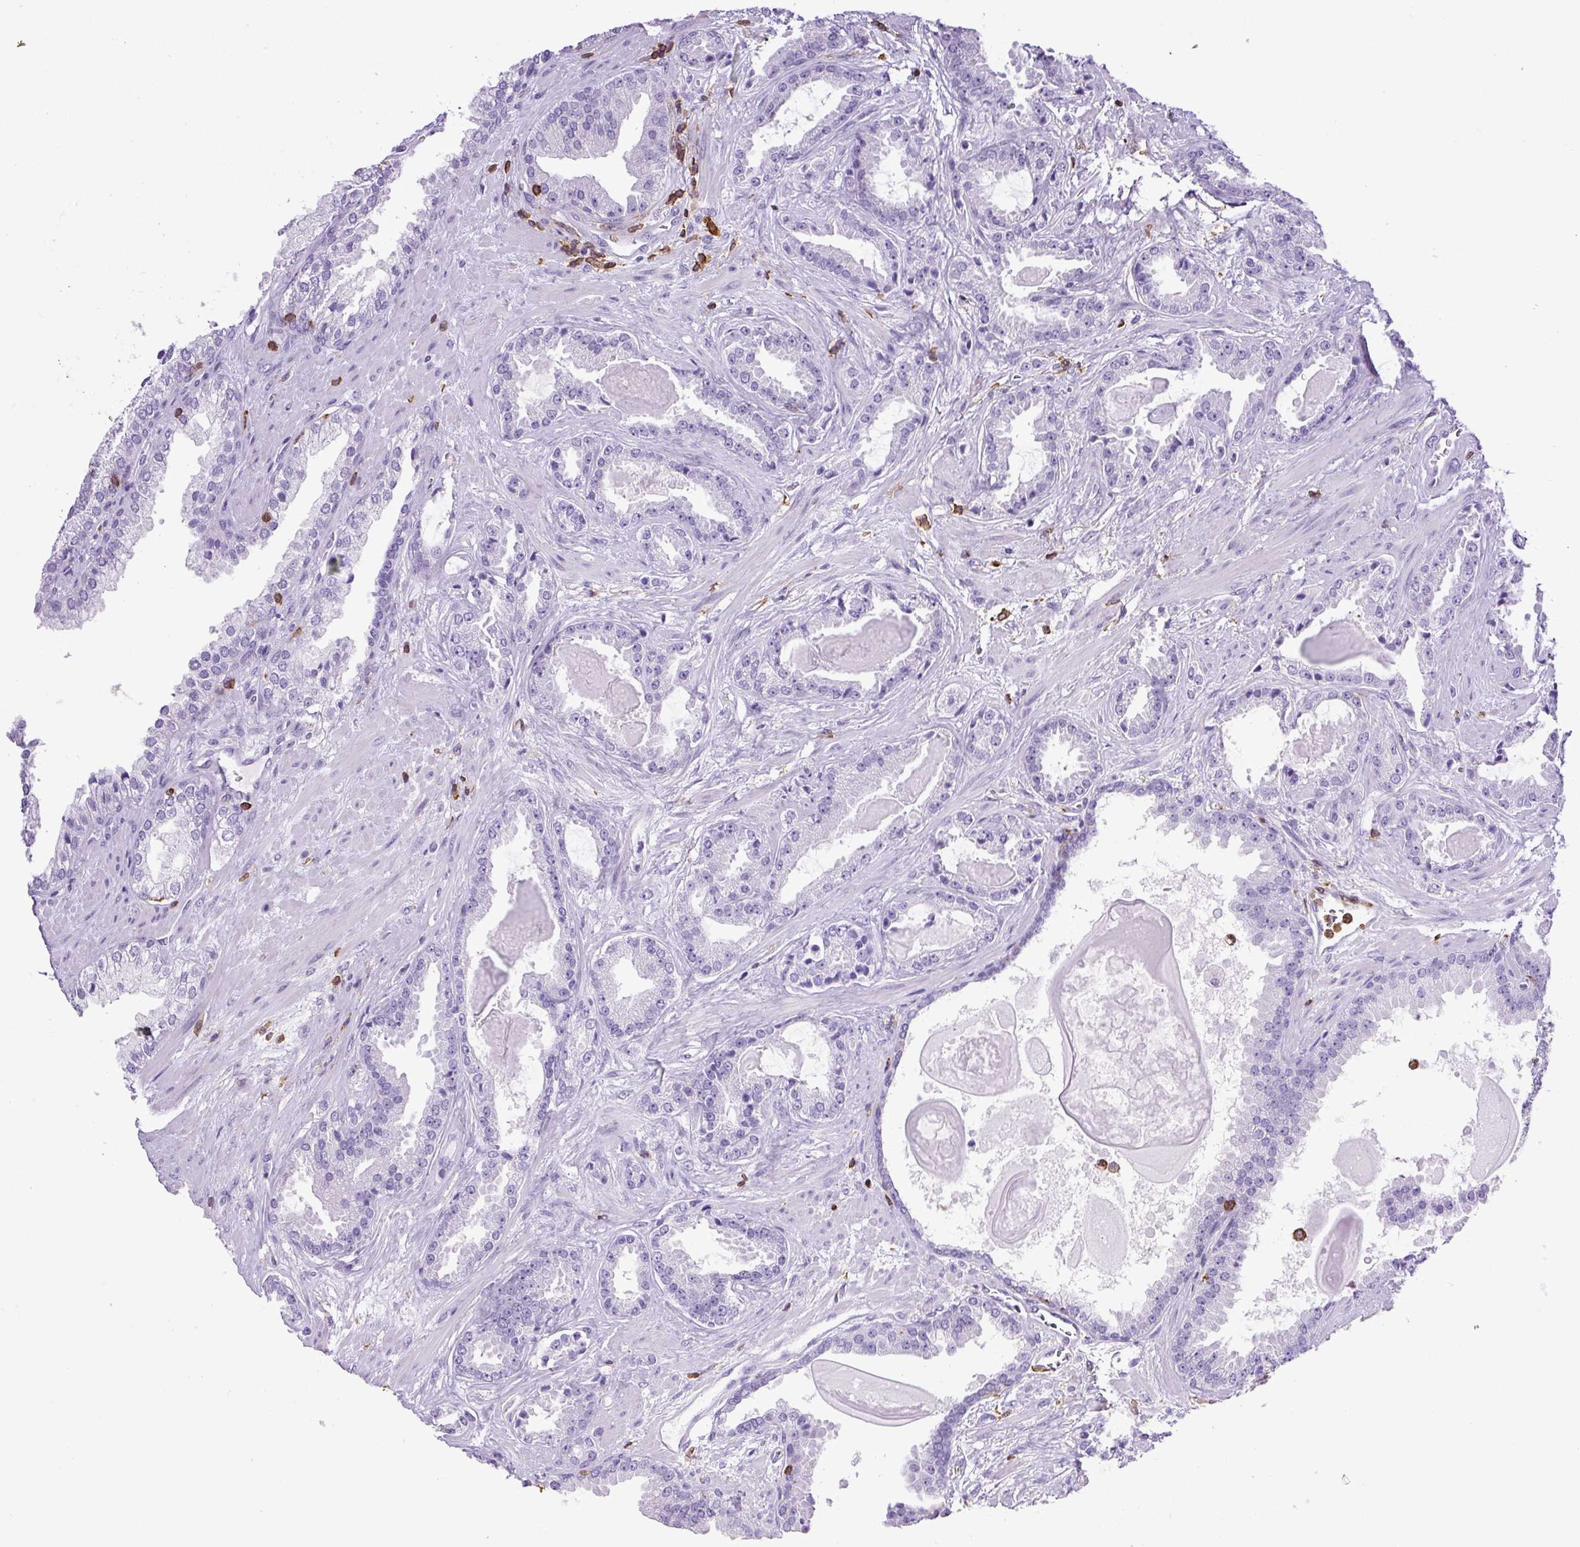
{"staining": {"intensity": "negative", "quantity": "none", "location": "none"}, "tissue": "prostate cancer", "cell_type": "Tumor cells", "image_type": "cancer", "snomed": [{"axis": "morphology", "description": "Adenocarcinoma, Low grade"}, {"axis": "topography", "description": "Prostate"}], "caption": "Immunohistochemistry of prostate cancer reveals no staining in tumor cells.", "gene": "FAM228B", "patient": {"sex": "male", "age": 62}}